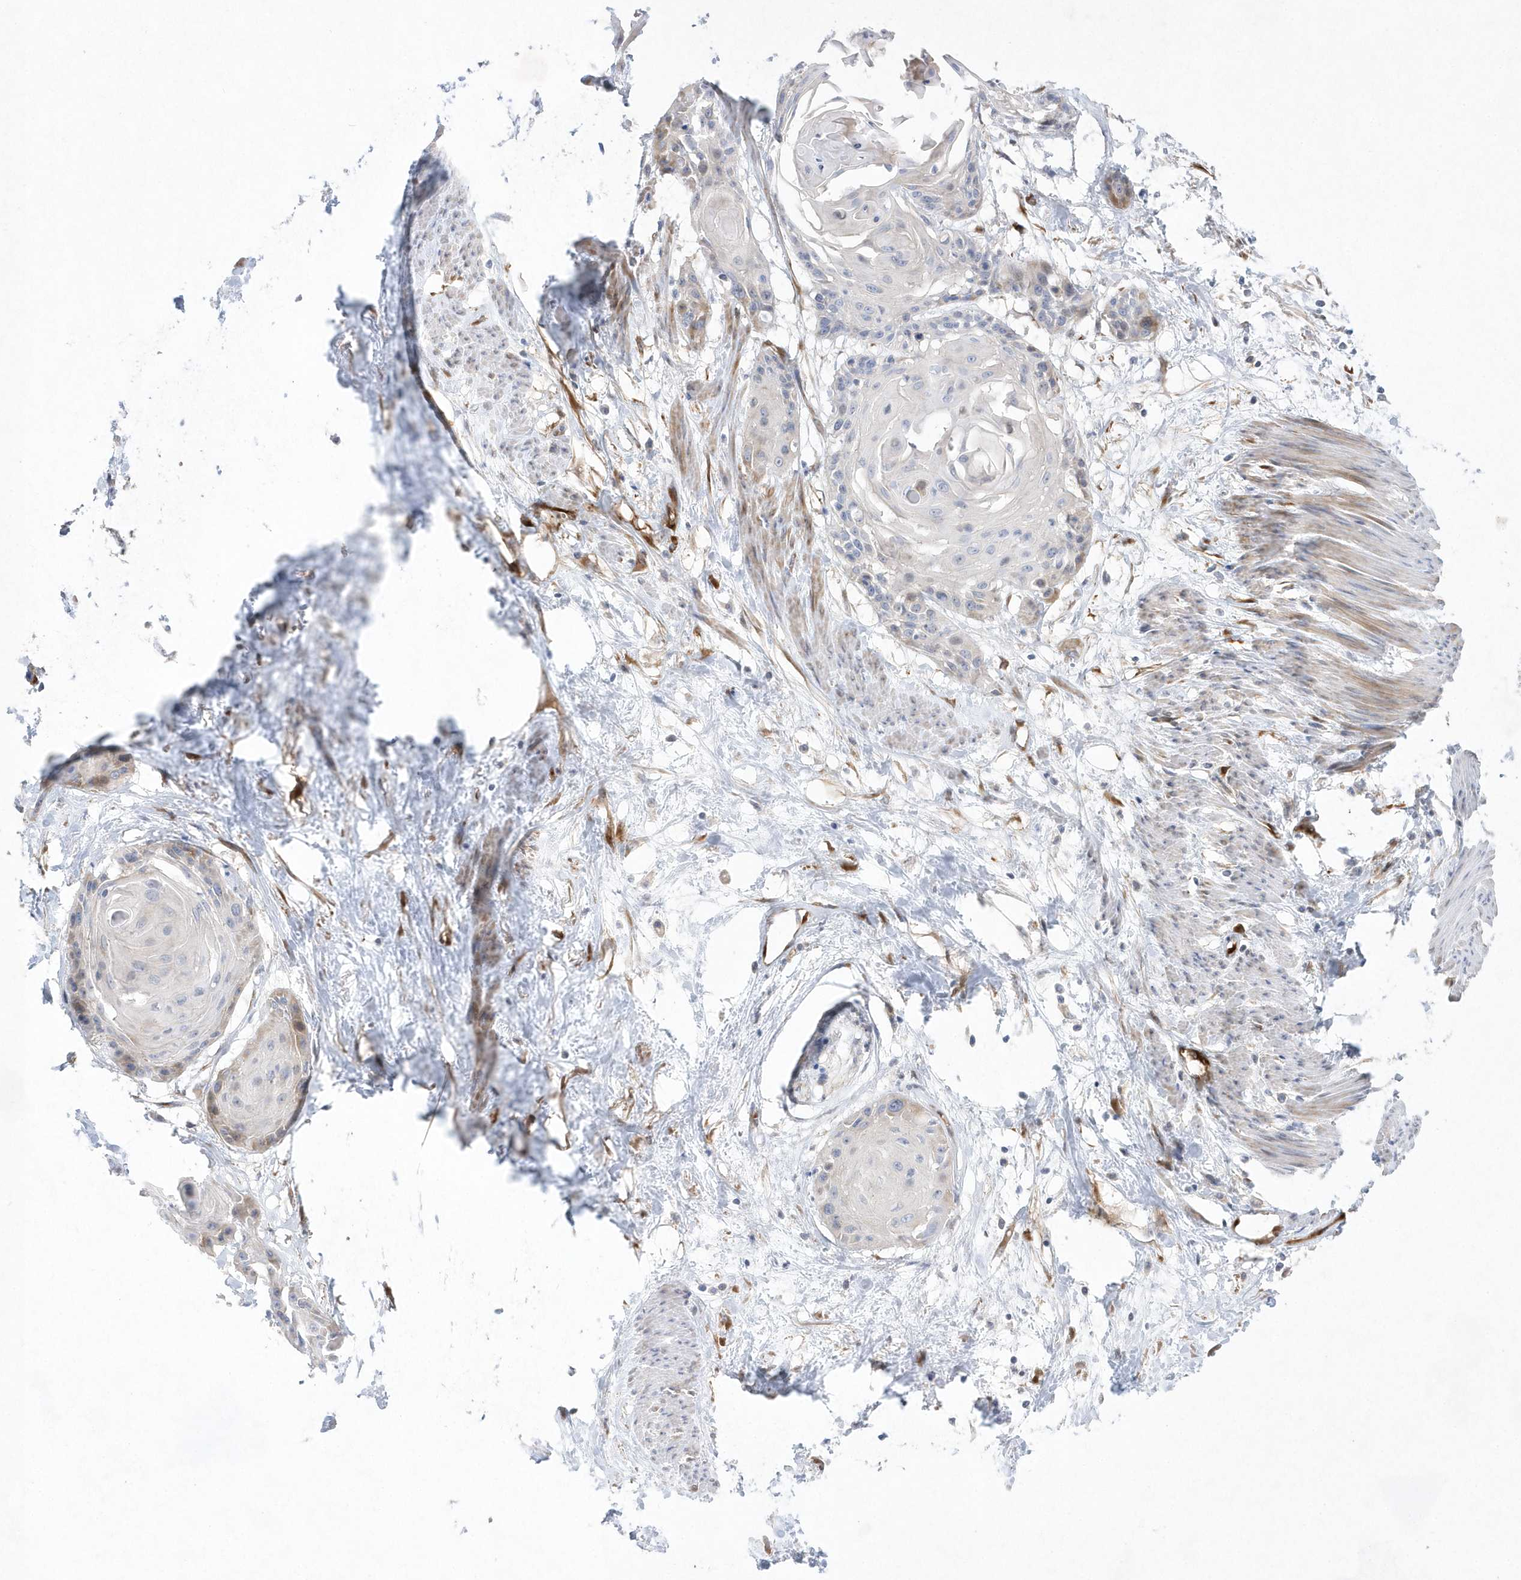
{"staining": {"intensity": "negative", "quantity": "none", "location": "none"}, "tissue": "cervical cancer", "cell_type": "Tumor cells", "image_type": "cancer", "snomed": [{"axis": "morphology", "description": "Squamous cell carcinoma, NOS"}, {"axis": "topography", "description": "Cervix"}], "caption": "Immunohistochemical staining of human cervical squamous cell carcinoma displays no significant staining in tumor cells. (DAB (3,3'-diaminobenzidine) immunohistochemistry (IHC), high magnification).", "gene": "TMEM132B", "patient": {"sex": "female", "age": 57}}